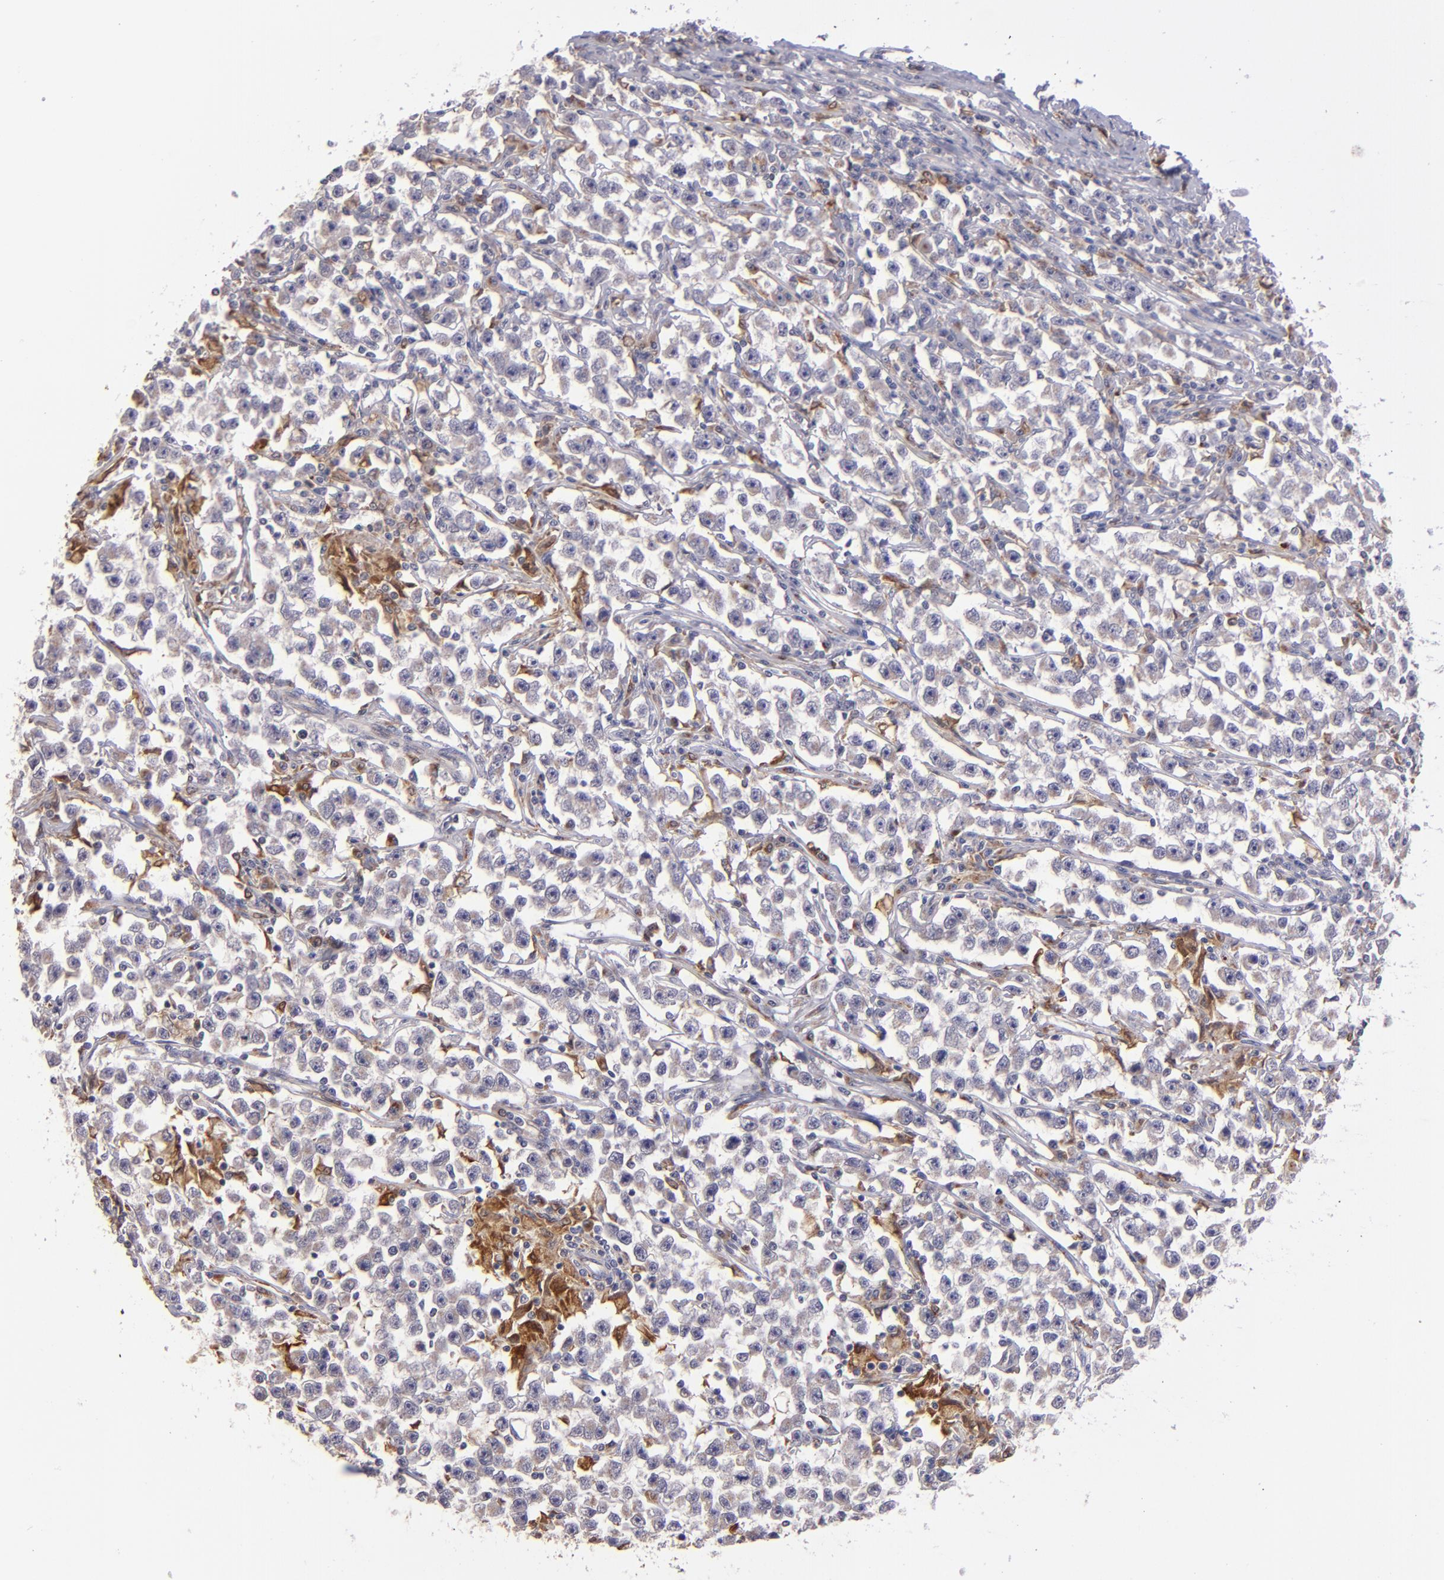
{"staining": {"intensity": "moderate", "quantity": "<25%", "location": "cytoplasmic/membranous"}, "tissue": "testis cancer", "cell_type": "Tumor cells", "image_type": "cancer", "snomed": [{"axis": "morphology", "description": "Seminoma, NOS"}, {"axis": "topography", "description": "Testis"}], "caption": "Immunohistochemical staining of testis seminoma demonstrates low levels of moderate cytoplasmic/membranous positivity in approximately <25% of tumor cells.", "gene": "PTGS1", "patient": {"sex": "male", "age": 33}}